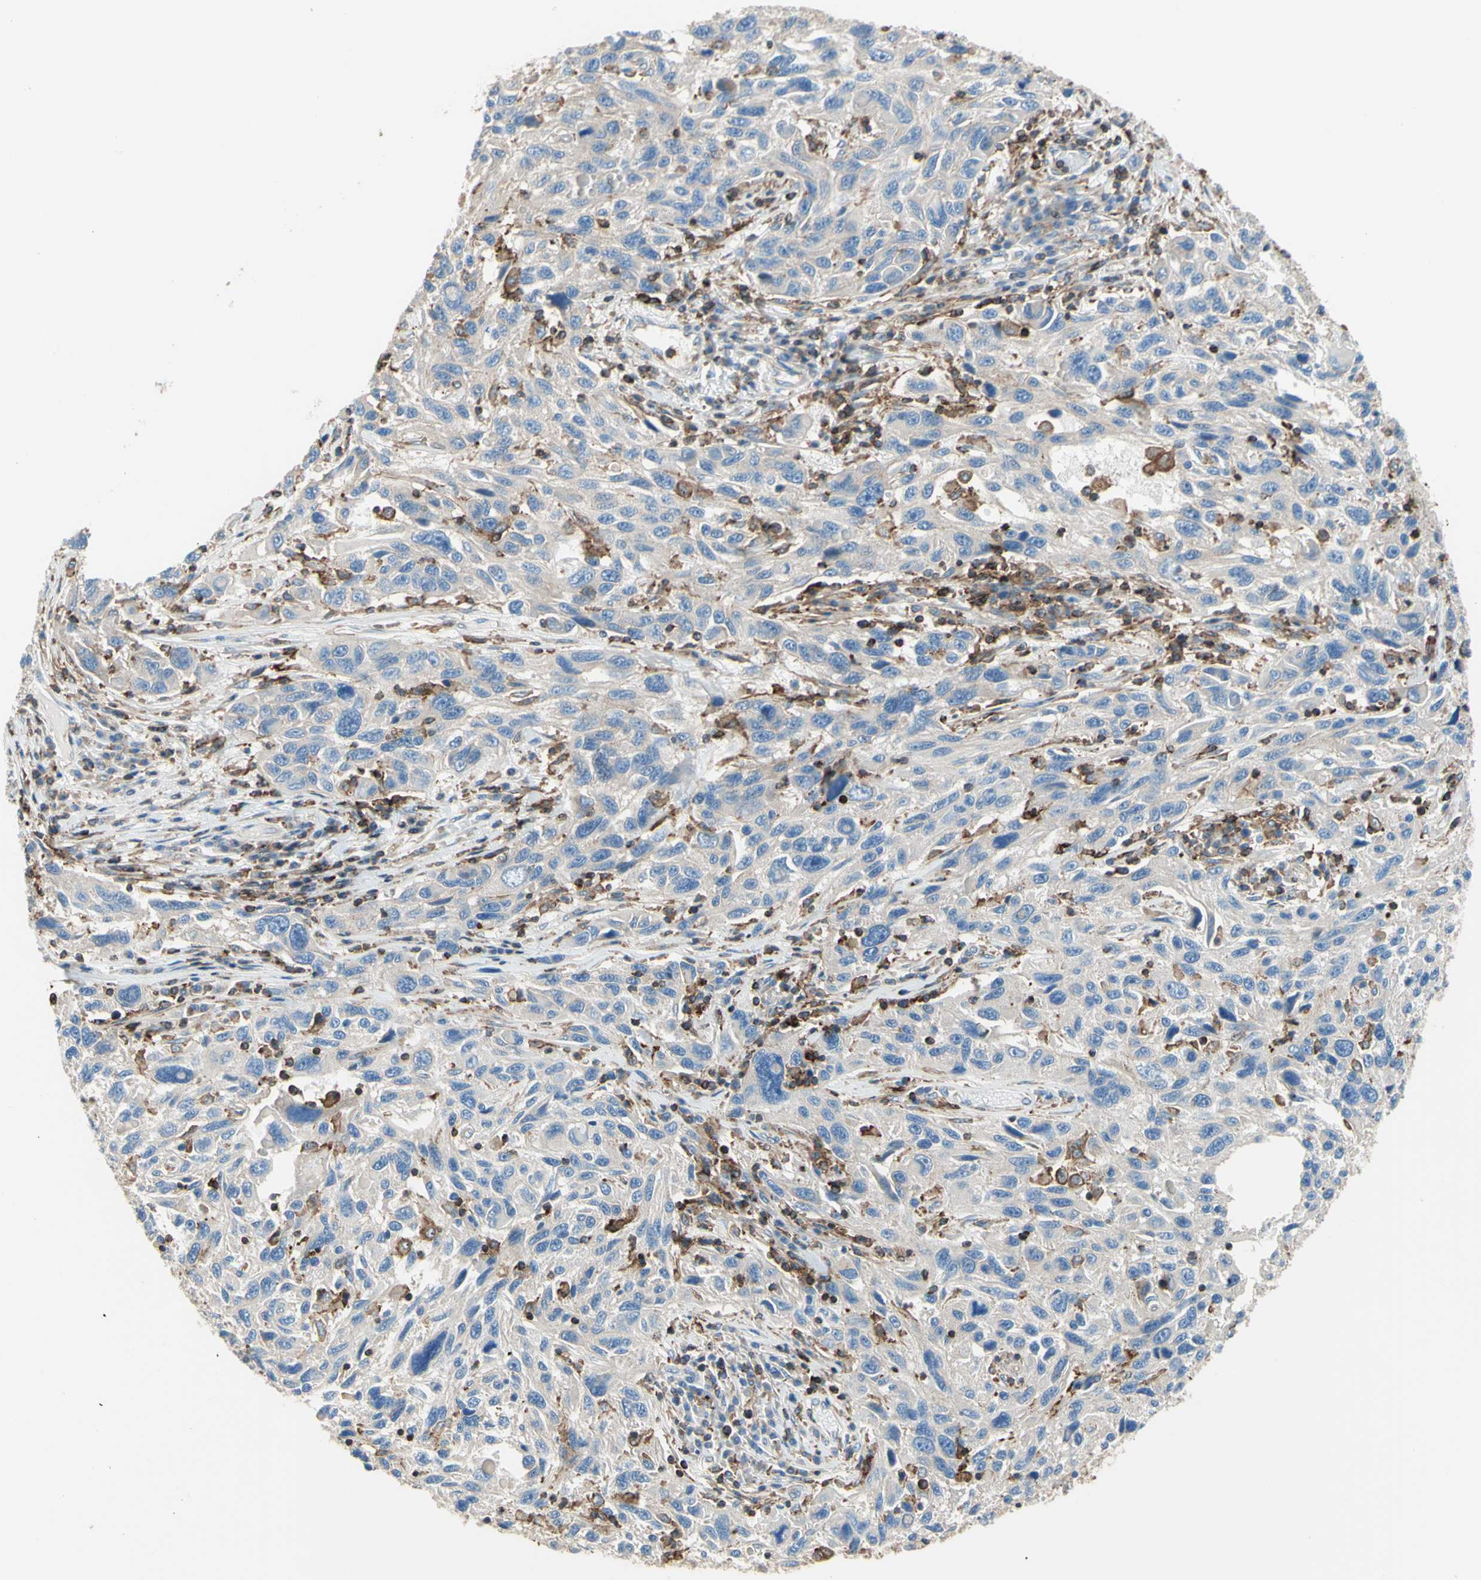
{"staining": {"intensity": "negative", "quantity": "none", "location": "none"}, "tissue": "melanoma", "cell_type": "Tumor cells", "image_type": "cancer", "snomed": [{"axis": "morphology", "description": "Malignant melanoma, NOS"}, {"axis": "topography", "description": "Skin"}], "caption": "High power microscopy histopathology image of an IHC histopathology image of malignant melanoma, revealing no significant positivity in tumor cells.", "gene": "SEMA4C", "patient": {"sex": "male", "age": 53}}